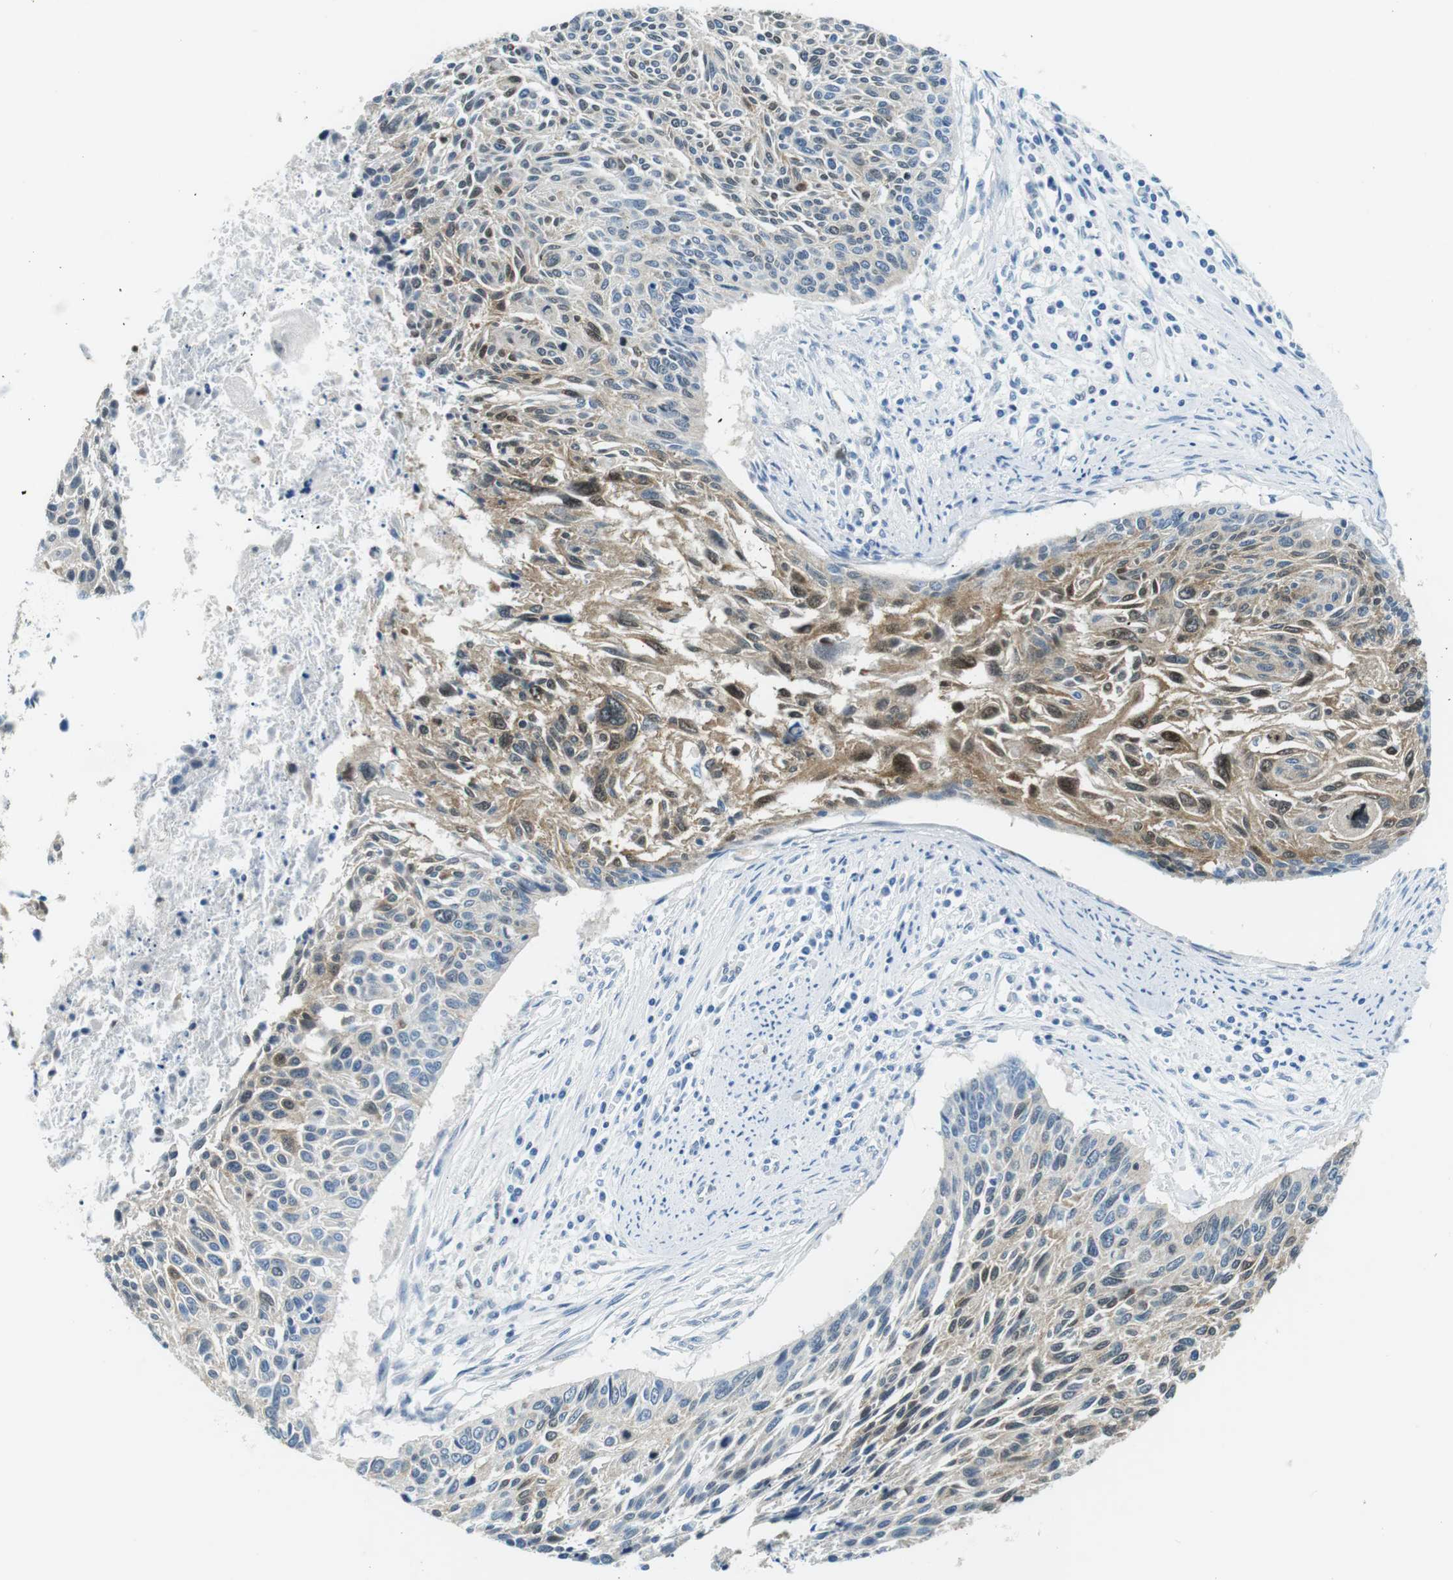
{"staining": {"intensity": "moderate", "quantity": "25%-75%", "location": "cytoplasmic/membranous,nuclear"}, "tissue": "cervical cancer", "cell_type": "Tumor cells", "image_type": "cancer", "snomed": [{"axis": "morphology", "description": "Squamous cell carcinoma, NOS"}, {"axis": "topography", "description": "Cervix"}], "caption": "Tumor cells exhibit moderate cytoplasmic/membranous and nuclear positivity in about 25%-75% of cells in cervical cancer.", "gene": "PHLDA1", "patient": {"sex": "female", "age": 55}}